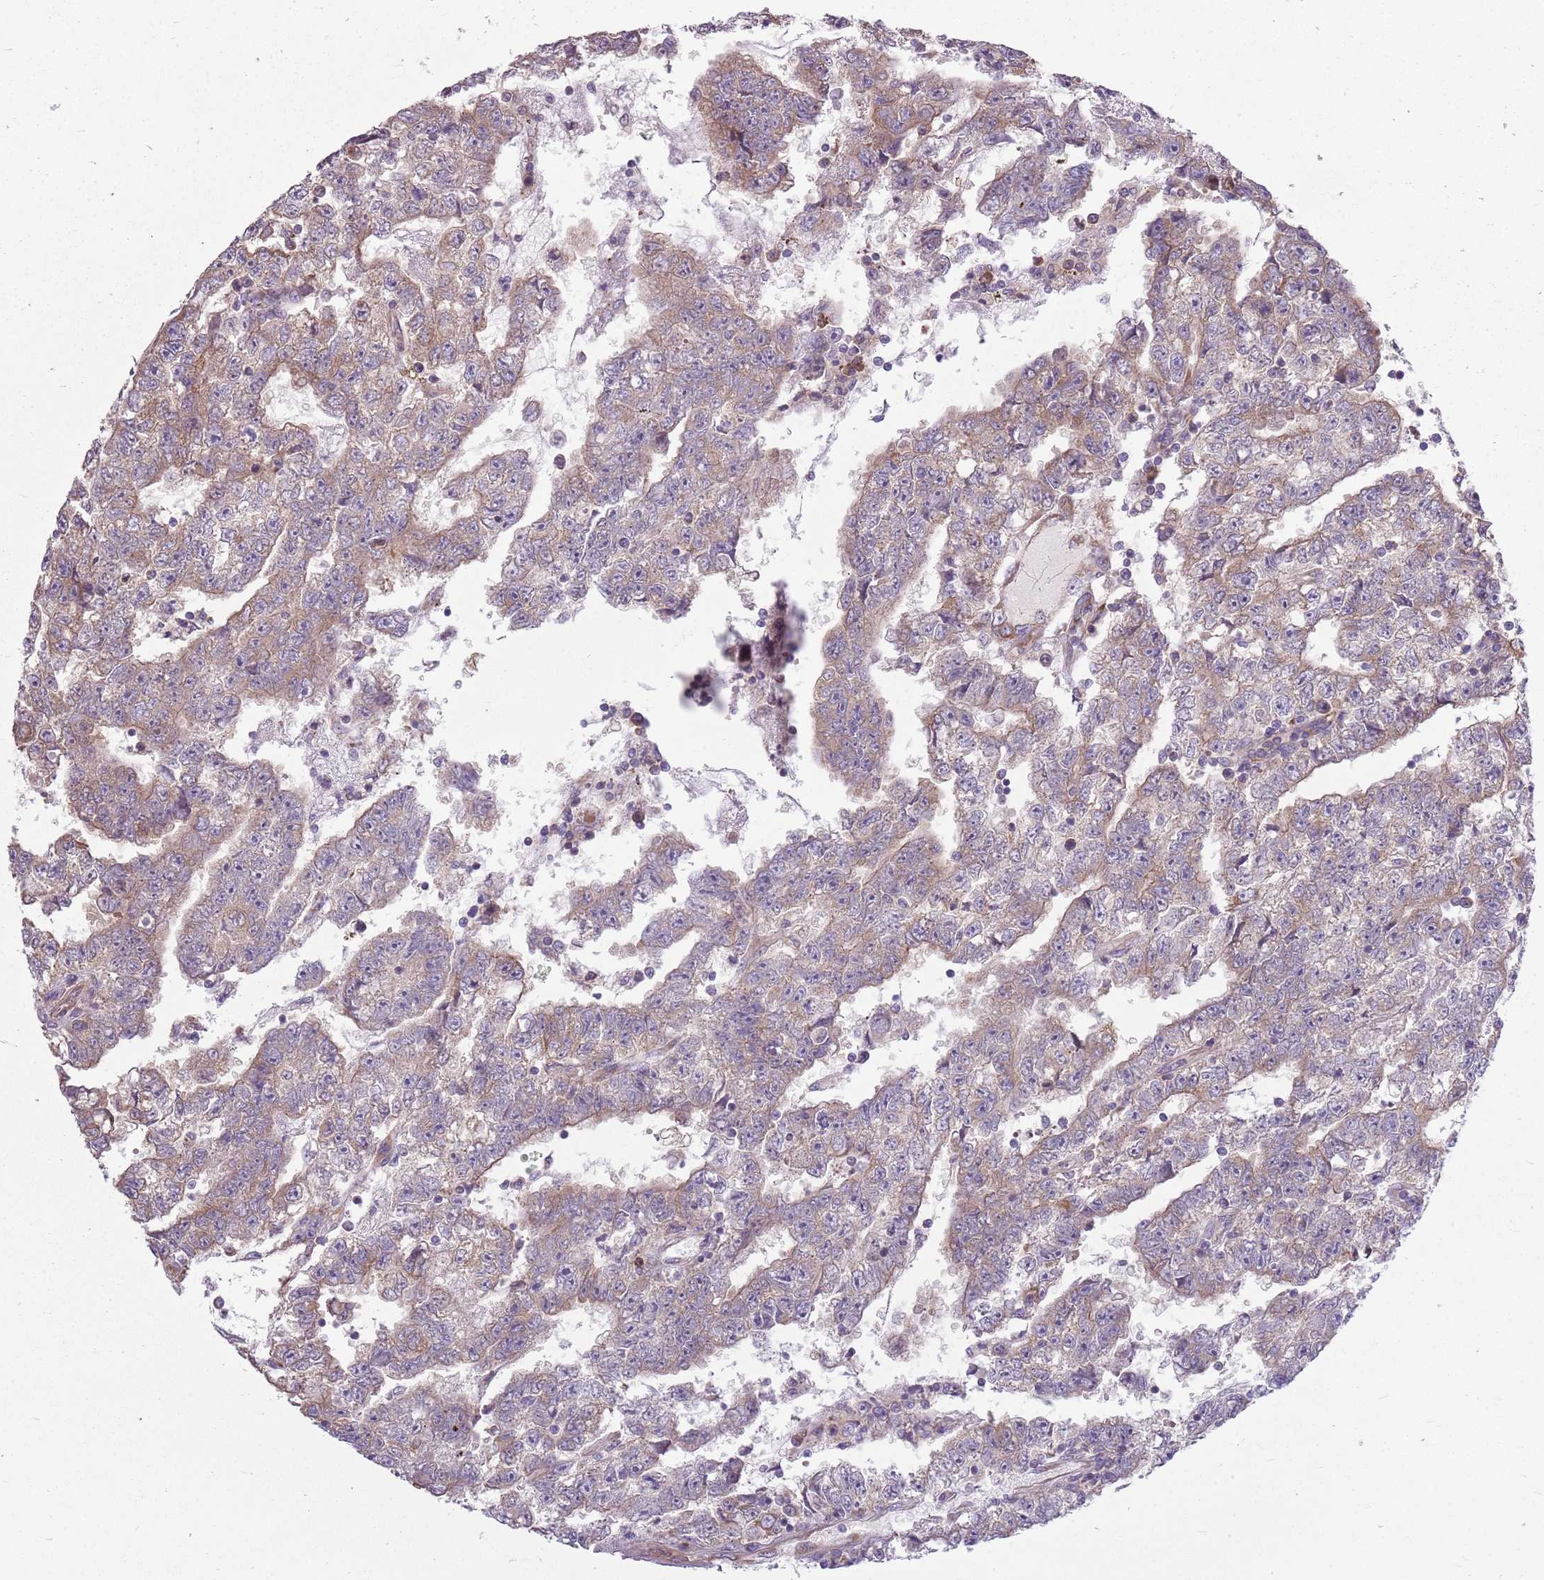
{"staining": {"intensity": "weak", "quantity": "25%-75%", "location": "cytoplasmic/membranous"}, "tissue": "testis cancer", "cell_type": "Tumor cells", "image_type": "cancer", "snomed": [{"axis": "morphology", "description": "Carcinoma, Embryonal, NOS"}, {"axis": "topography", "description": "Testis"}], "caption": "Protein expression analysis of embryonal carcinoma (testis) demonstrates weak cytoplasmic/membranous positivity in approximately 25%-75% of tumor cells.", "gene": "PPP1R27", "patient": {"sex": "male", "age": 25}}